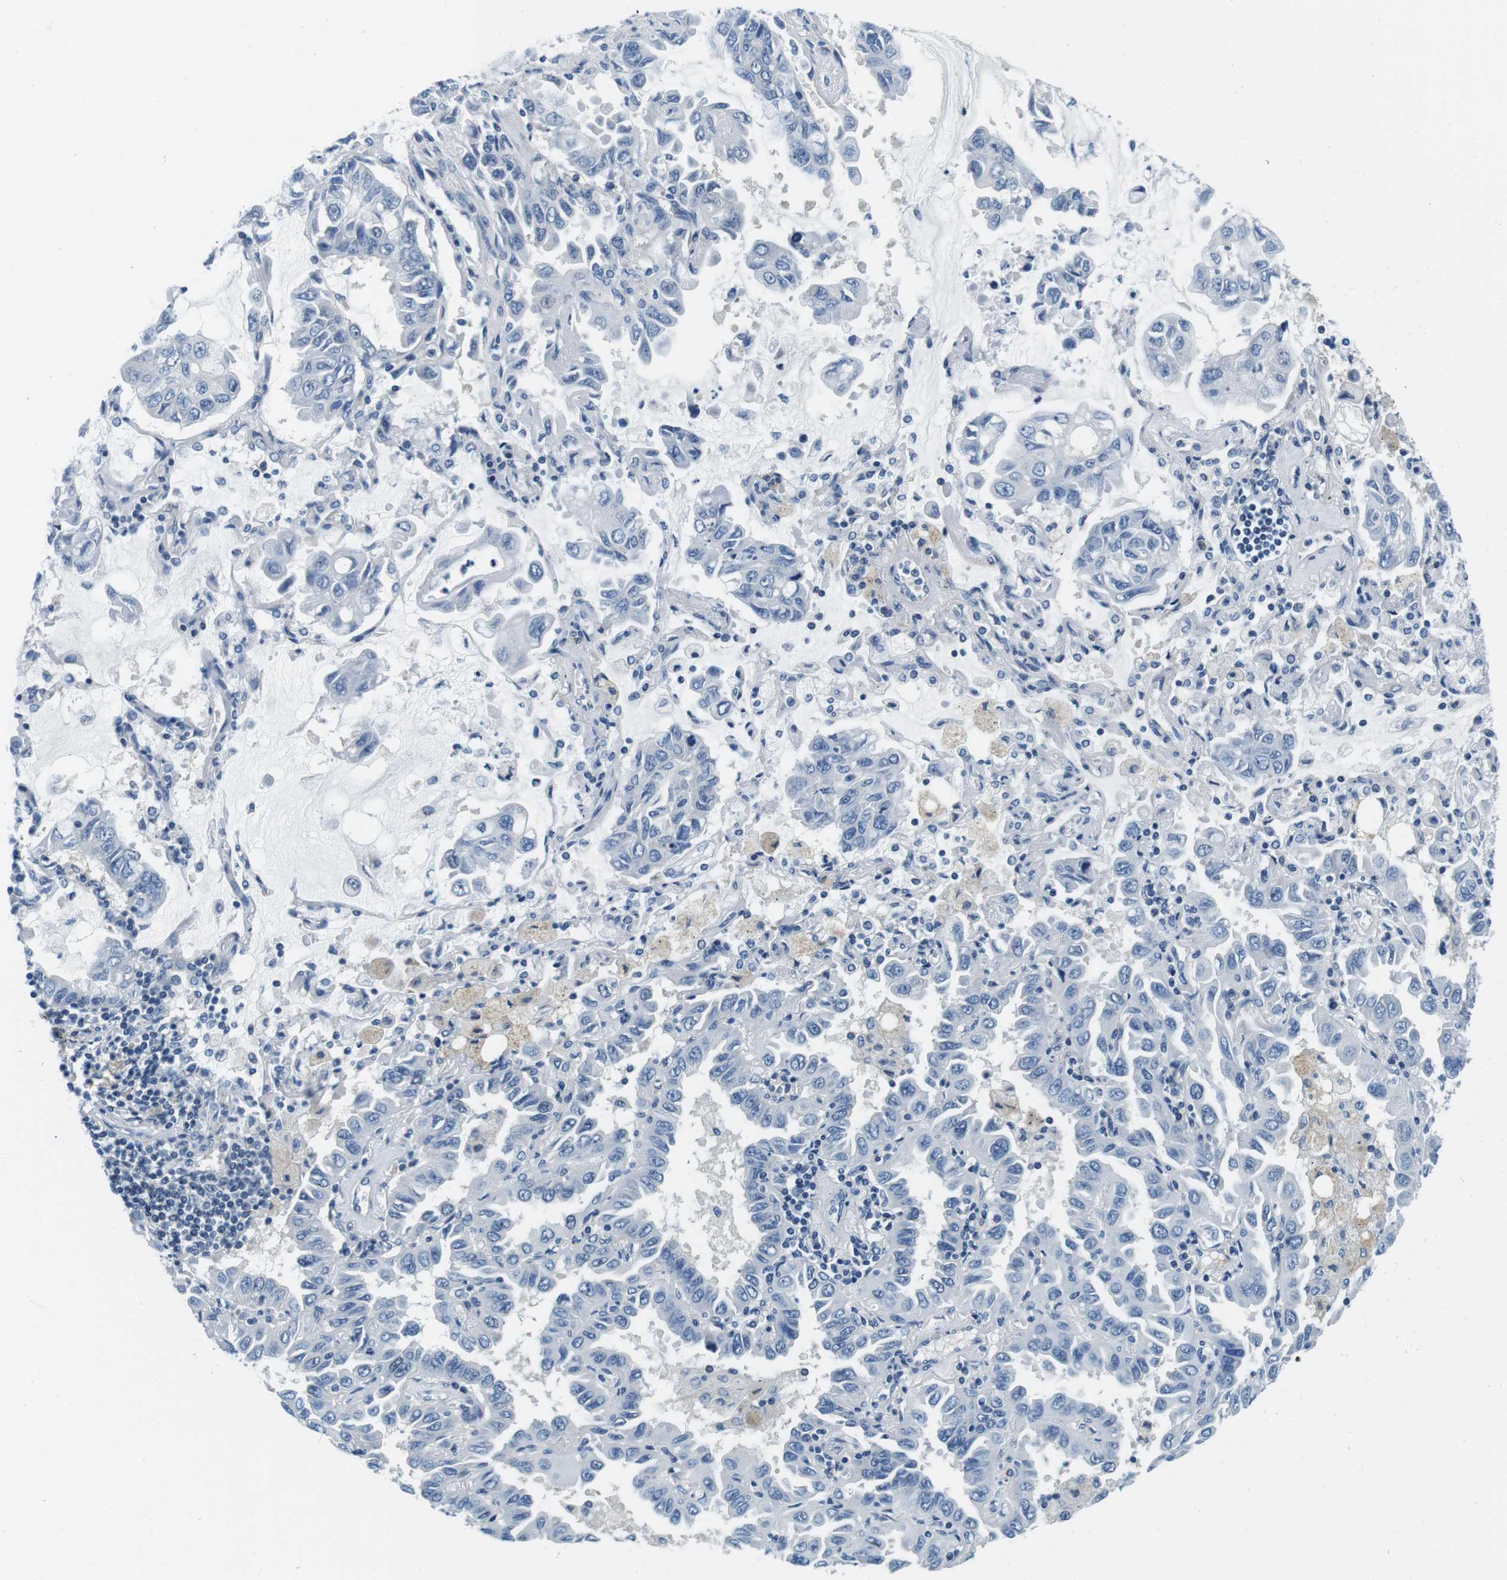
{"staining": {"intensity": "negative", "quantity": "none", "location": "none"}, "tissue": "lung cancer", "cell_type": "Tumor cells", "image_type": "cancer", "snomed": [{"axis": "morphology", "description": "Adenocarcinoma, NOS"}, {"axis": "topography", "description": "Lung"}], "caption": "Photomicrograph shows no significant protein expression in tumor cells of lung cancer.", "gene": "KCNJ5", "patient": {"sex": "male", "age": 64}}